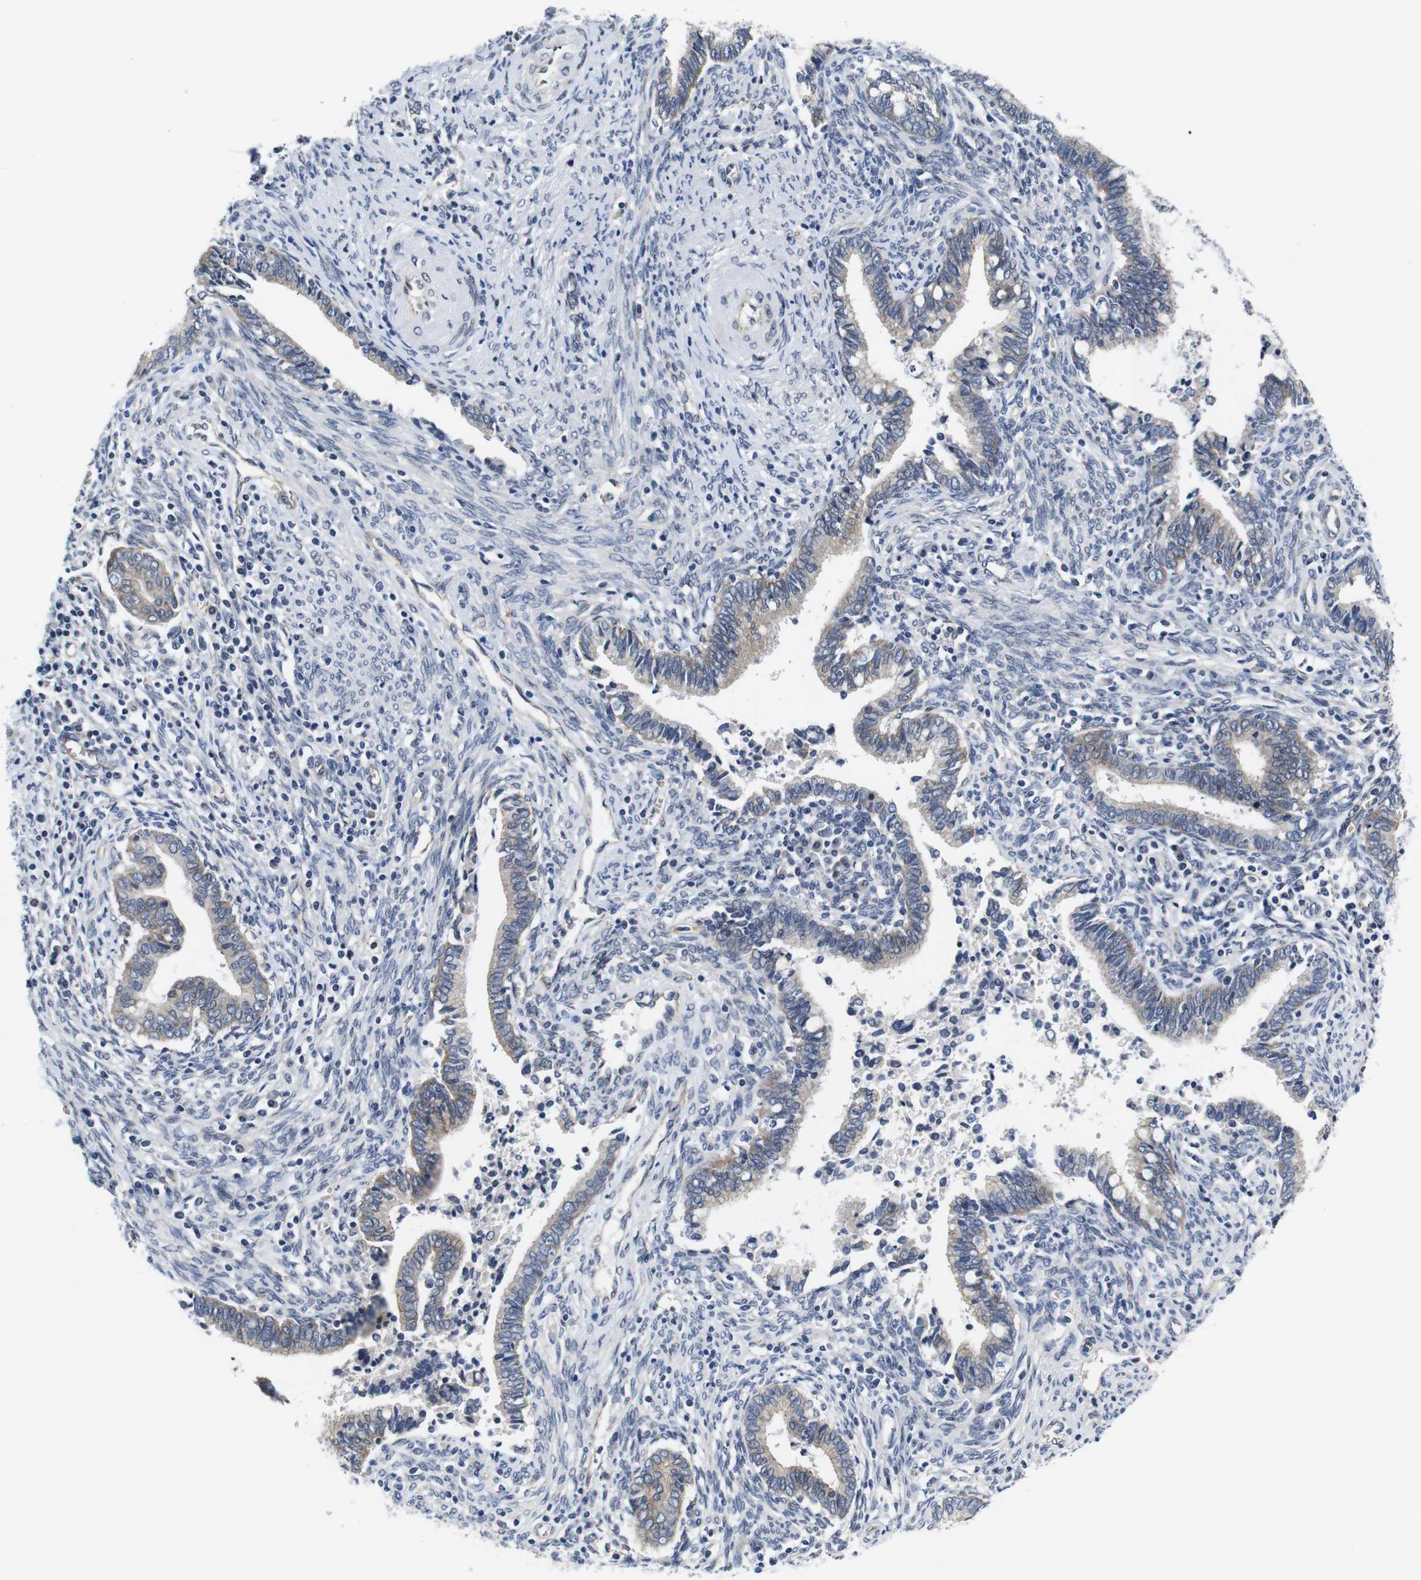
{"staining": {"intensity": "weak", "quantity": ">75%", "location": "cytoplasmic/membranous"}, "tissue": "cervical cancer", "cell_type": "Tumor cells", "image_type": "cancer", "snomed": [{"axis": "morphology", "description": "Adenocarcinoma, NOS"}, {"axis": "topography", "description": "Cervix"}], "caption": "Tumor cells exhibit low levels of weak cytoplasmic/membranous expression in about >75% of cells in cervical cancer (adenocarcinoma). (DAB (3,3'-diaminobenzidine) IHC, brown staining for protein, blue staining for nuclei).", "gene": "SOCS3", "patient": {"sex": "female", "age": 44}}